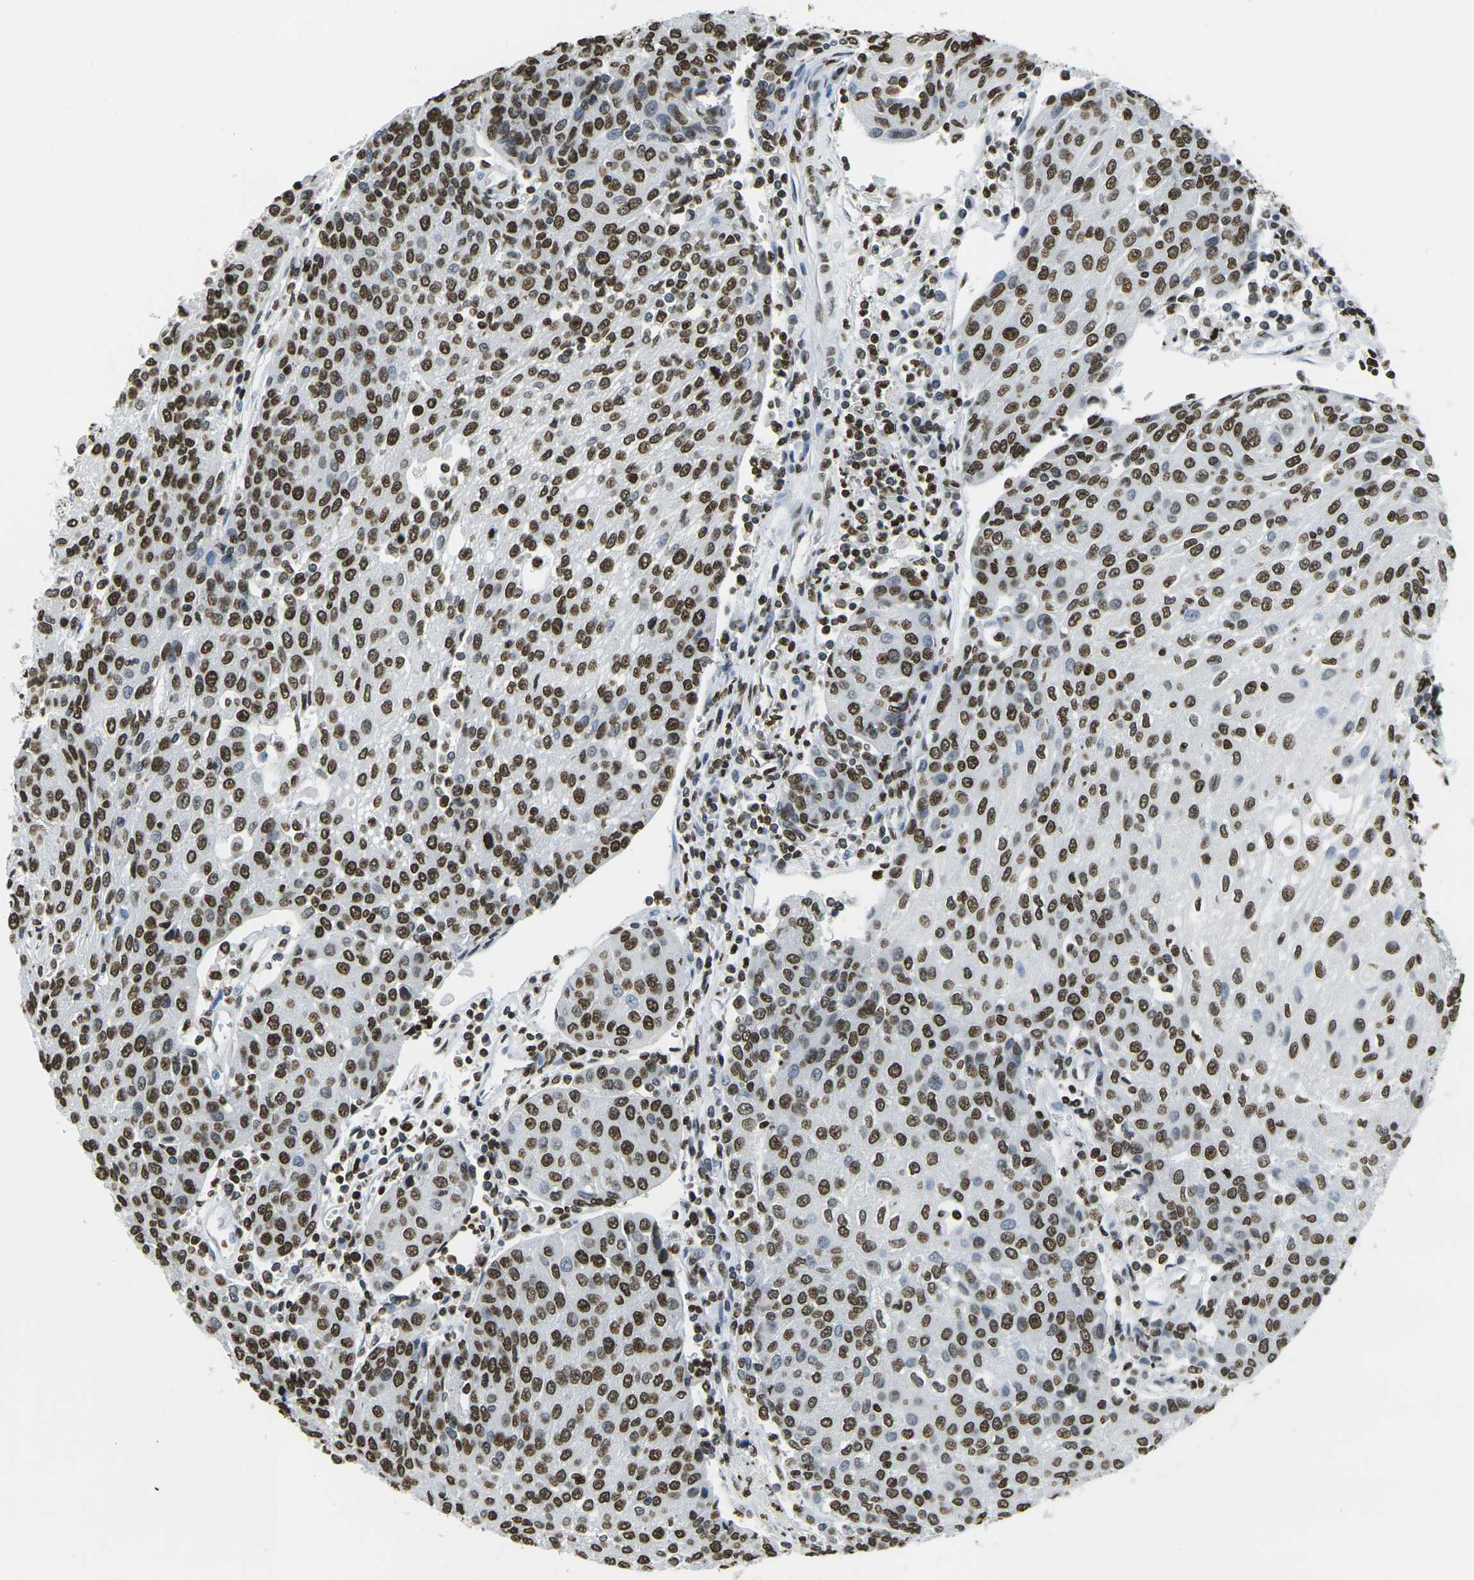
{"staining": {"intensity": "strong", "quantity": ">75%", "location": "nuclear"}, "tissue": "urothelial cancer", "cell_type": "Tumor cells", "image_type": "cancer", "snomed": [{"axis": "morphology", "description": "Urothelial carcinoma, High grade"}, {"axis": "topography", "description": "Urinary bladder"}], "caption": "High-grade urothelial carcinoma stained for a protein demonstrates strong nuclear positivity in tumor cells. (brown staining indicates protein expression, while blue staining denotes nuclei).", "gene": "DRAXIN", "patient": {"sex": "female", "age": 85}}